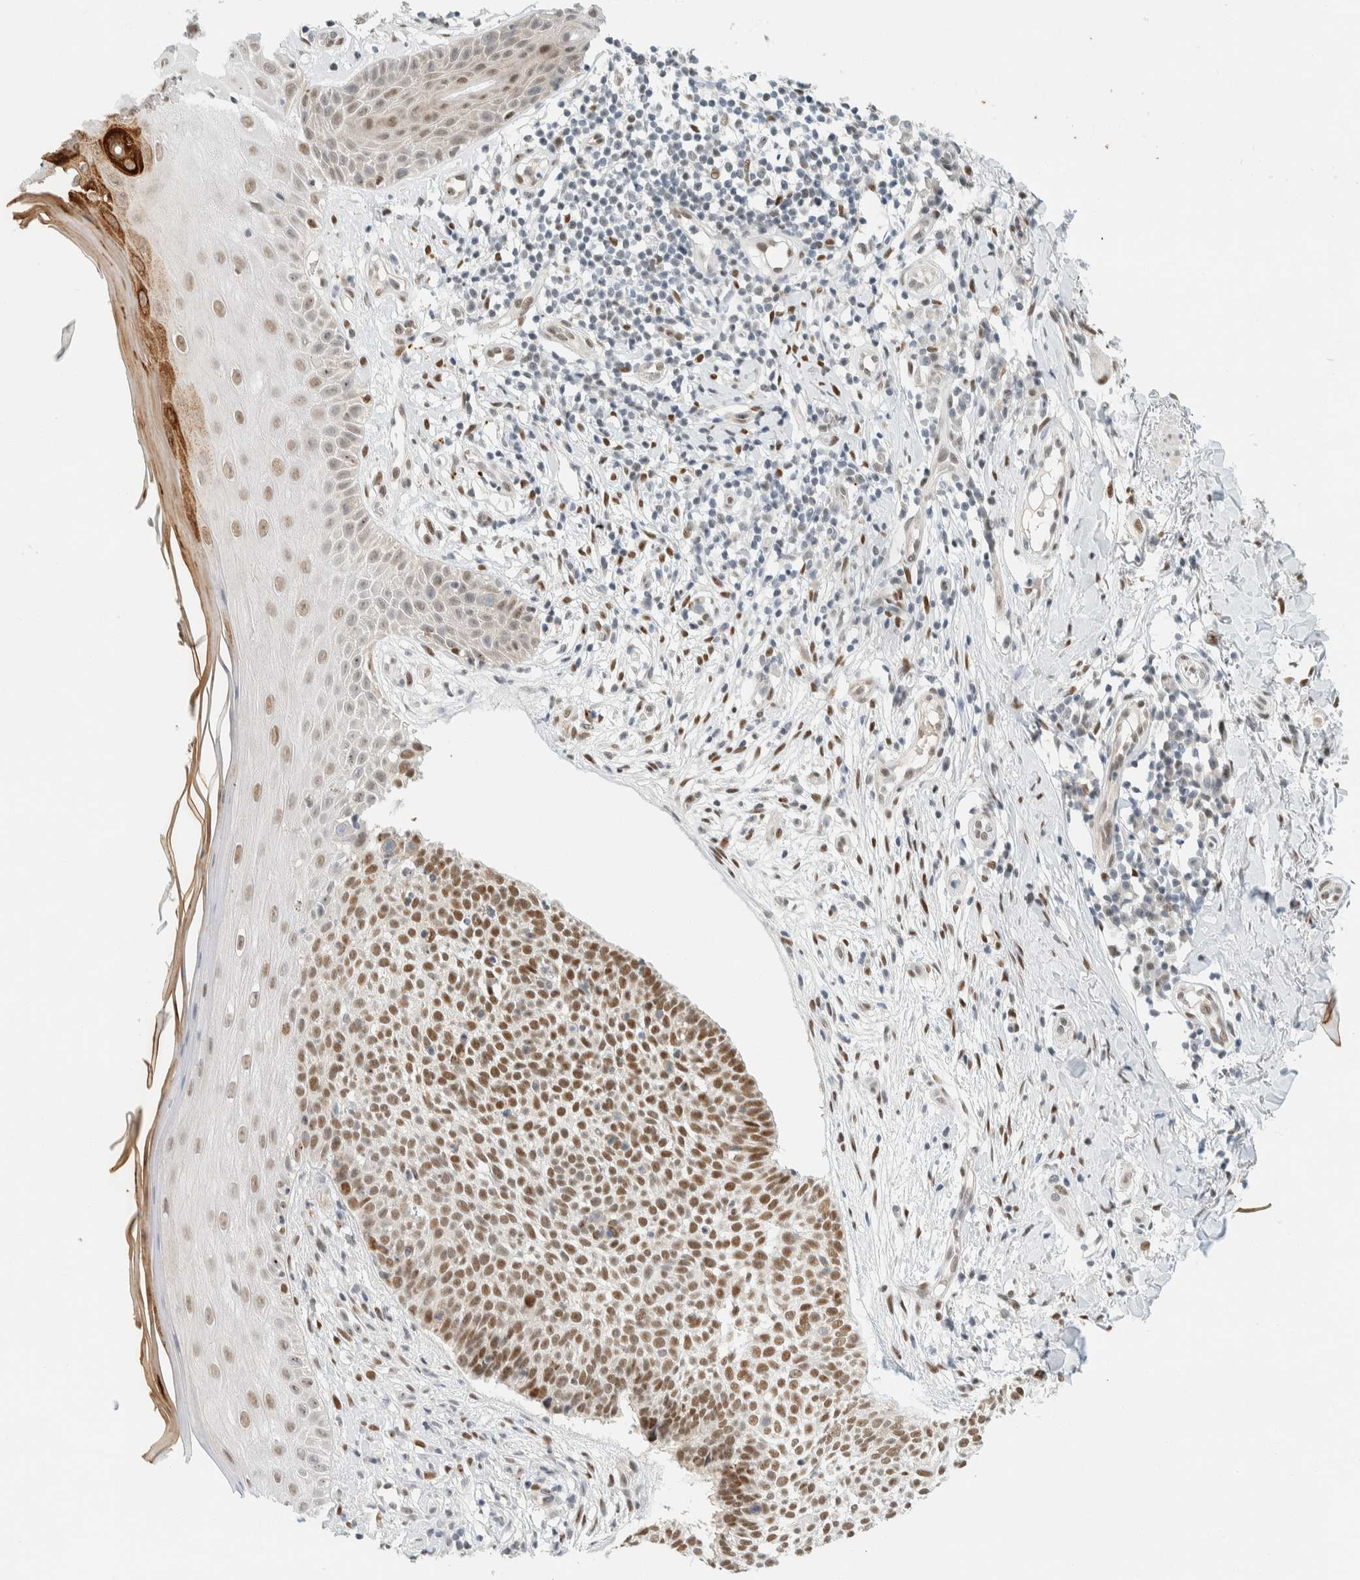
{"staining": {"intensity": "strong", "quantity": ">75%", "location": "nuclear"}, "tissue": "skin cancer", "cell_type": "Tumor cells", "image_type": "cancer", "snomed": [{"axis": "morphology", "description": "Normal tissue, NOS"}, {"axis": "morphology", "description": "Basal cell carcinoma"}, {"axis": "topography", "description": "Skin"}], "caption": "A high-resolution photomicrograph shows IHC staining of skin cancer (basal cell carcinoma), which reveals strong nuclear positivity in approximately >75% of tumor cells.", "gene": "ZNF683", "patient": {"sex": "male", "age": 67}}